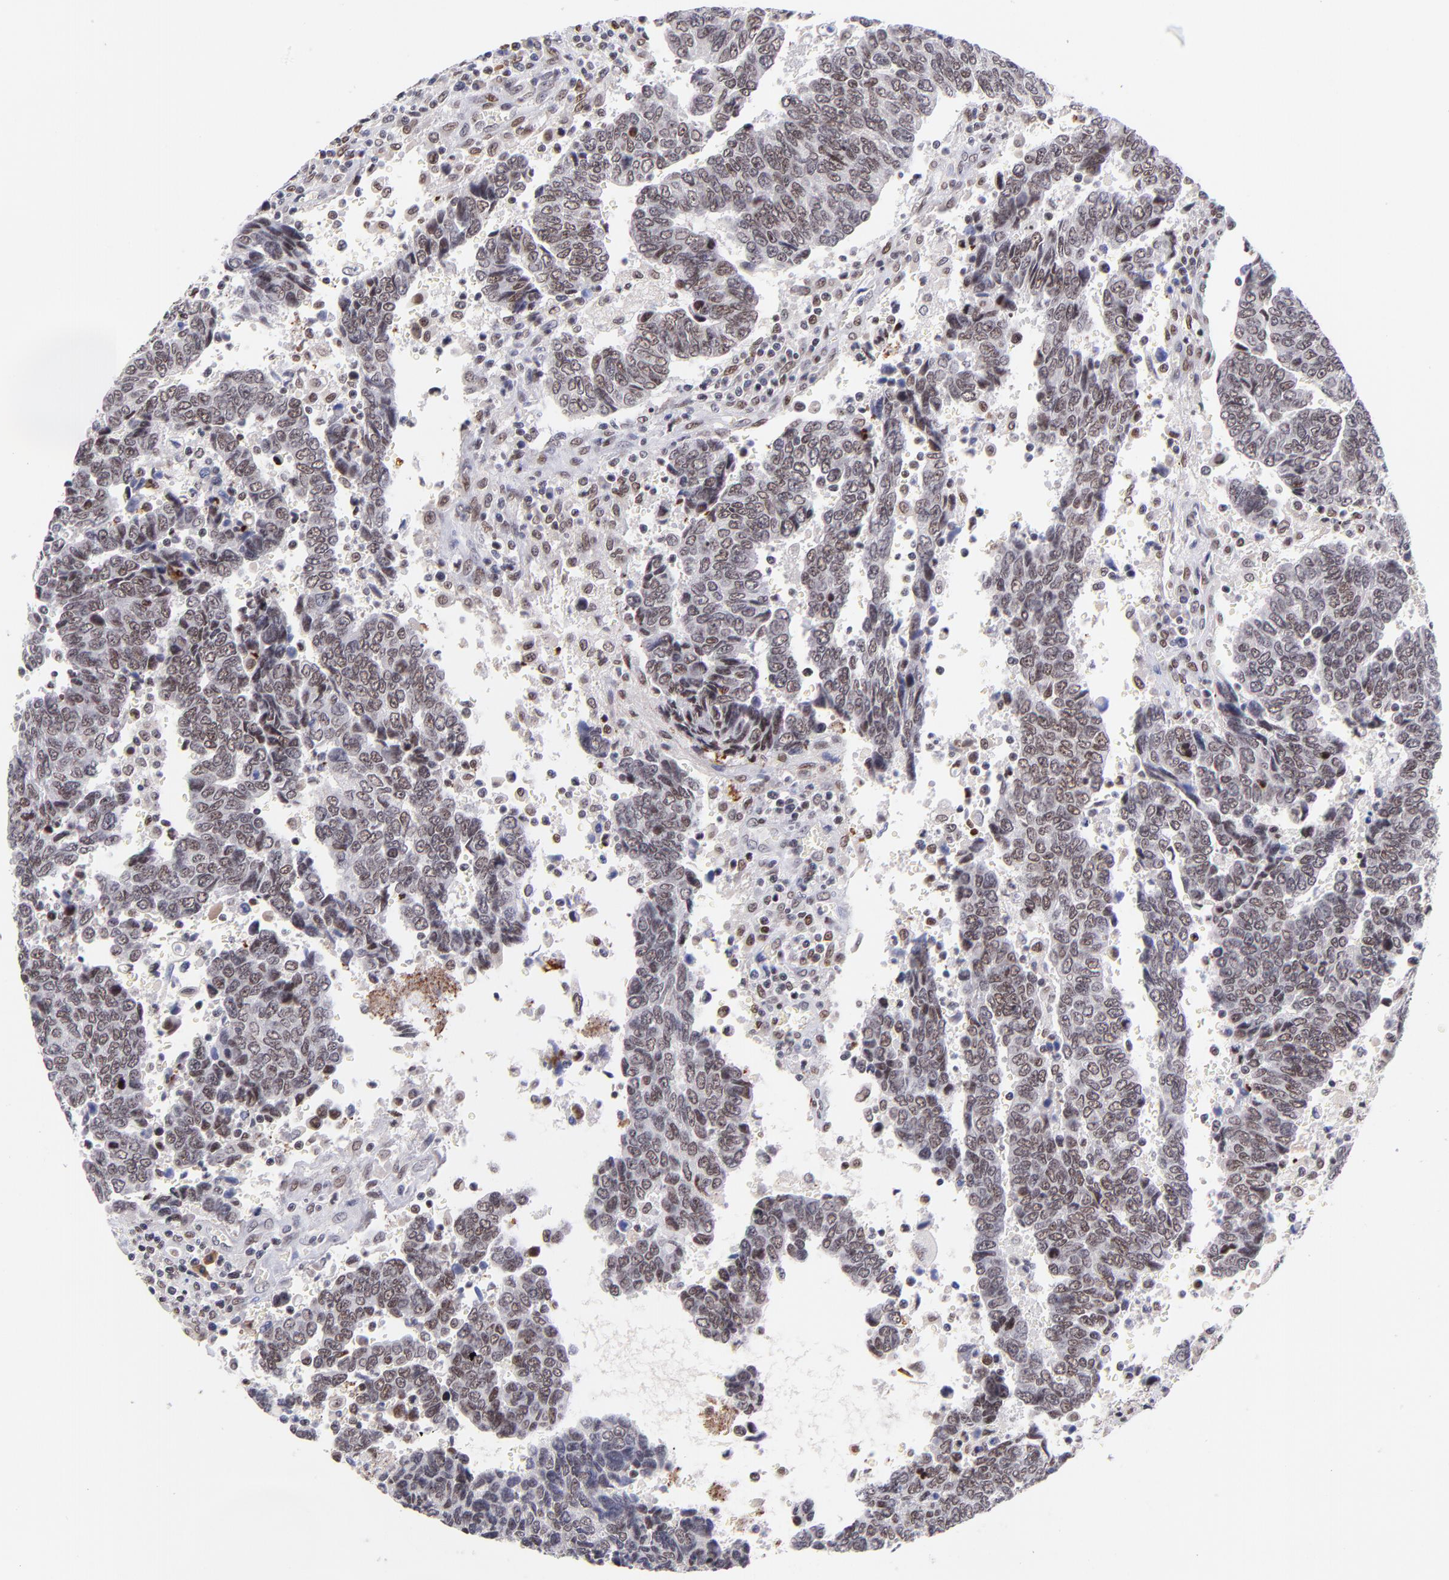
{"staining": {"intensity": "weak", "quantity": ">75%", "location": "nuclear"}, "tissue": "urothelial cancer", "cell_type": "Tumor cells", "image_type": "cancer", "snomed": [{"axis": "morphology", "description": "Urothelial carcinoma, High grade"}, {"axis": "topography", "description": "Urinary bladder"}], "caption": "High-magnification brightfield microscopy of urothelial carcinoma (high-grade) stained with DAB (3,3'-diaminobenzidine) (brown) and counterstained with hematoxylin (blue). tumor cells exhibit weak nuclear staining is present in about>75% of cells.", "gene": "MIDEAS", "patient": {"sex": "male", "age": 86}}